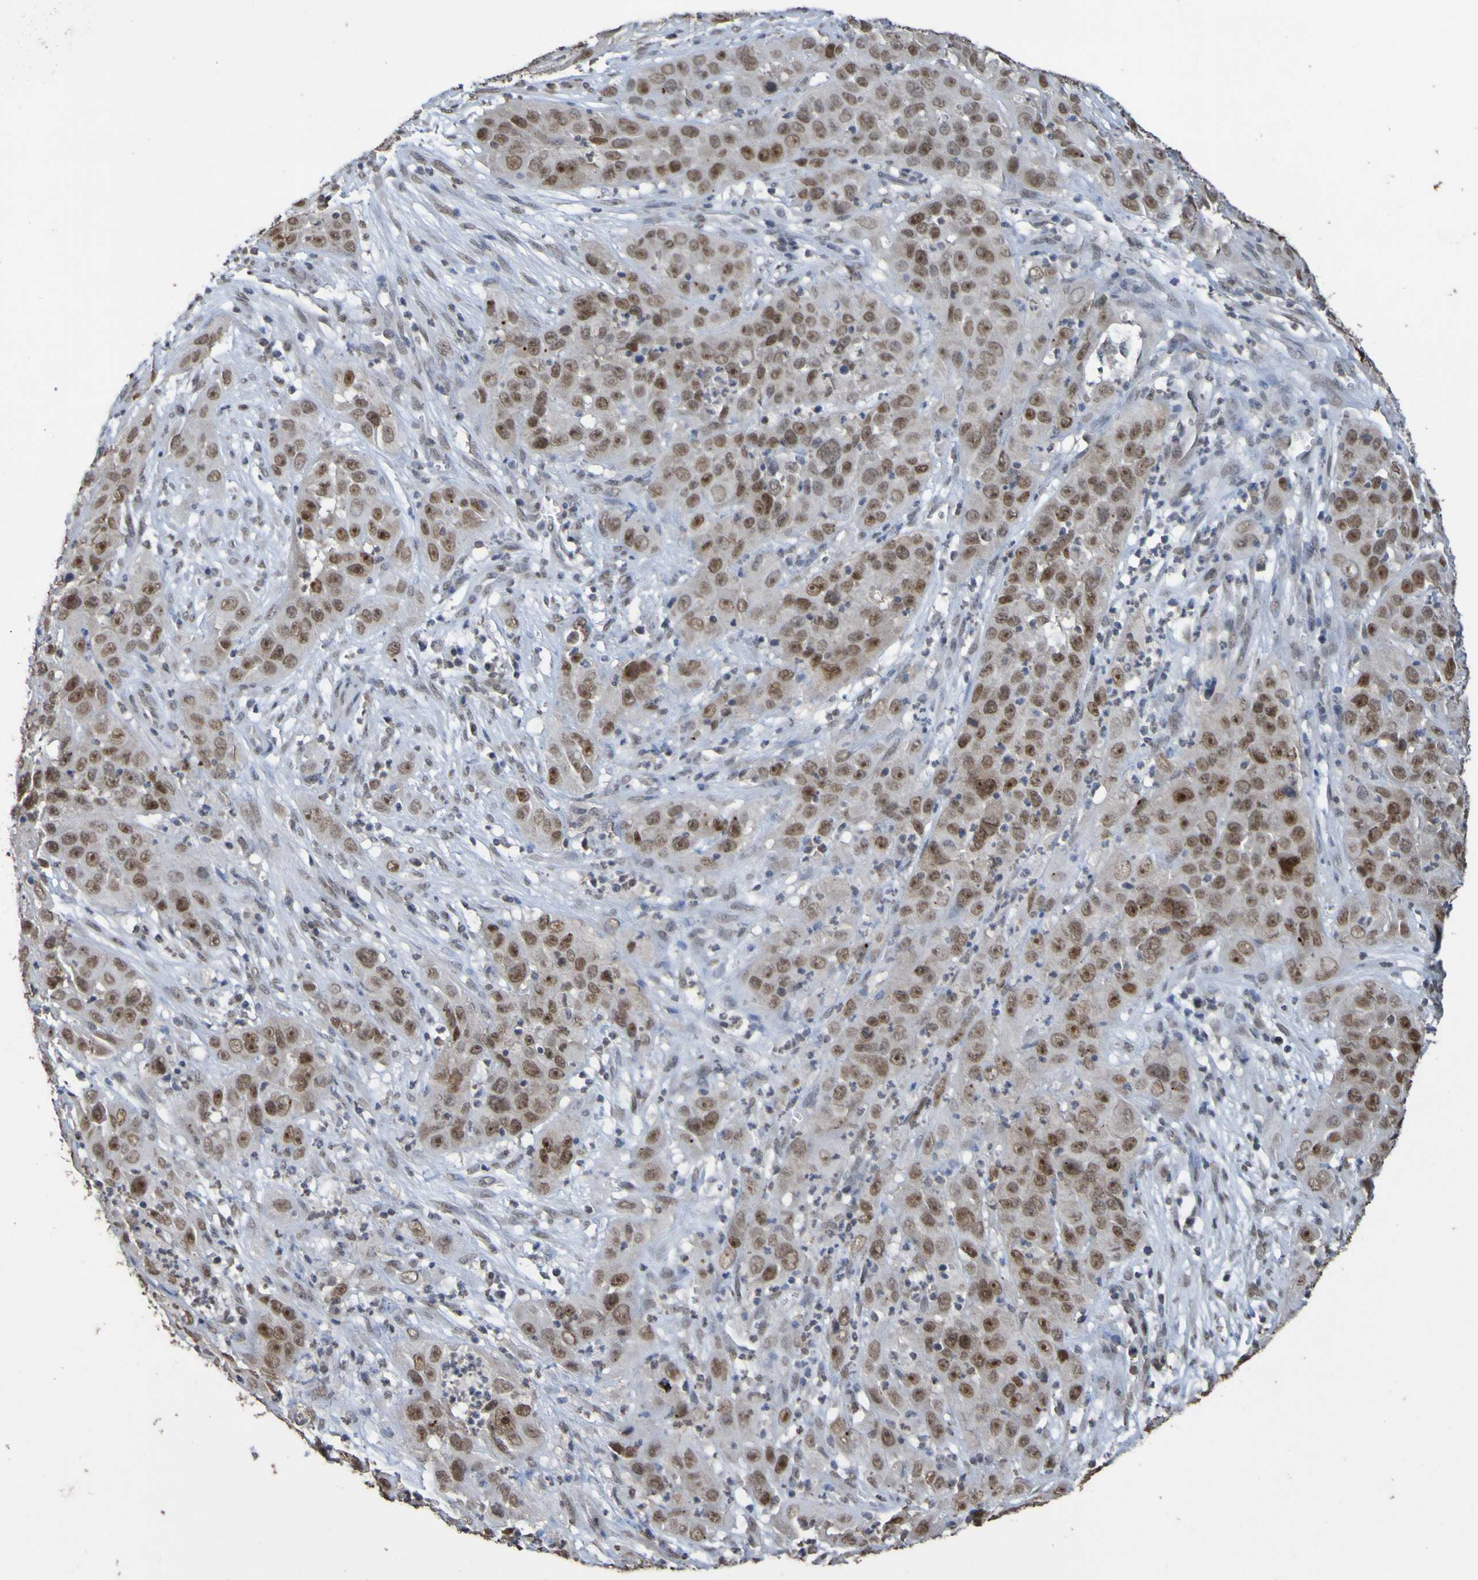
{"staining": {"intensity": "moderate", "quantity": ">75%", "location": "nuclear"}, "tissue": "cervical cancer", "cell_type": "Tumor cells", "image_type": "cancer", "snomed": [{"axis": "morphology", "description": "Squamous cell carcinoma, NOS"}, {"axis": "topography", "description": "Cervix"}], "caption": "Immunohistochemistry (IHC) photomicrograph of human cervical squamous cell carcinoma stained for a protein (brown), which displays medium levels of moderate nuclear staining in approximately >75% of tumor cells.", "gene": "ALKBH2", "patient": {"sex": "female", "age": 32}}